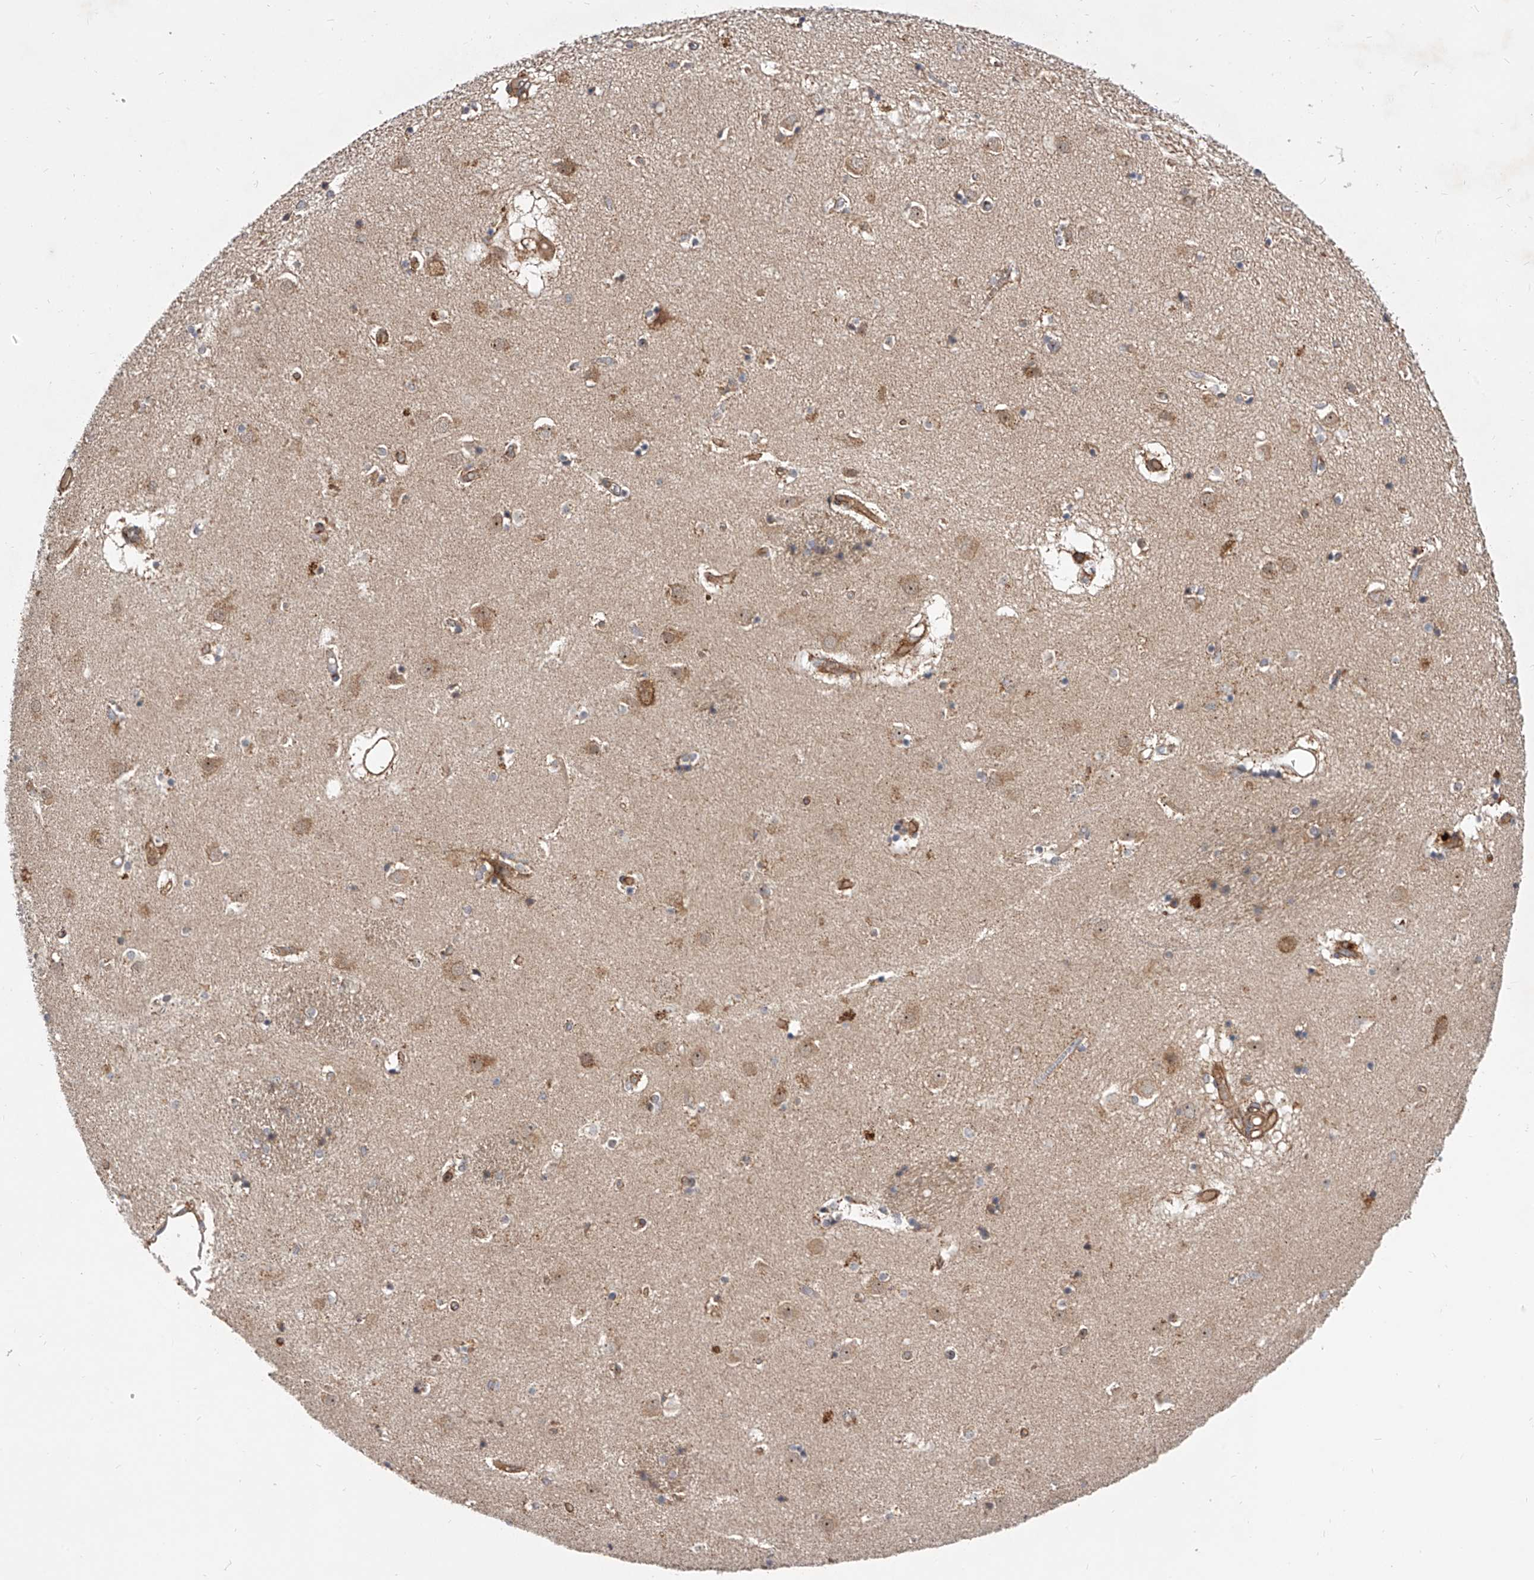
{"staining": {"intensity": "weak", "quantity": "25%-75%", "location": "cytoplasmic/membranous"}, "tissue": "caudate", "cell_type": "Glial cells", "image_type": "normal", "snomed": [{"axis": "morphology", "description": "Normal tissue, NOS"}, {"axis": "topography", "description": "Lateral ventricle wall"}], "caption": "Human caudate stained with a brown dye exhibits weak cytoplasmic/membranous positive expression in approximately 25%-75% of glial cells.", "gene": "CFAP410", "patient": {"sex": "male", "age": 70}}